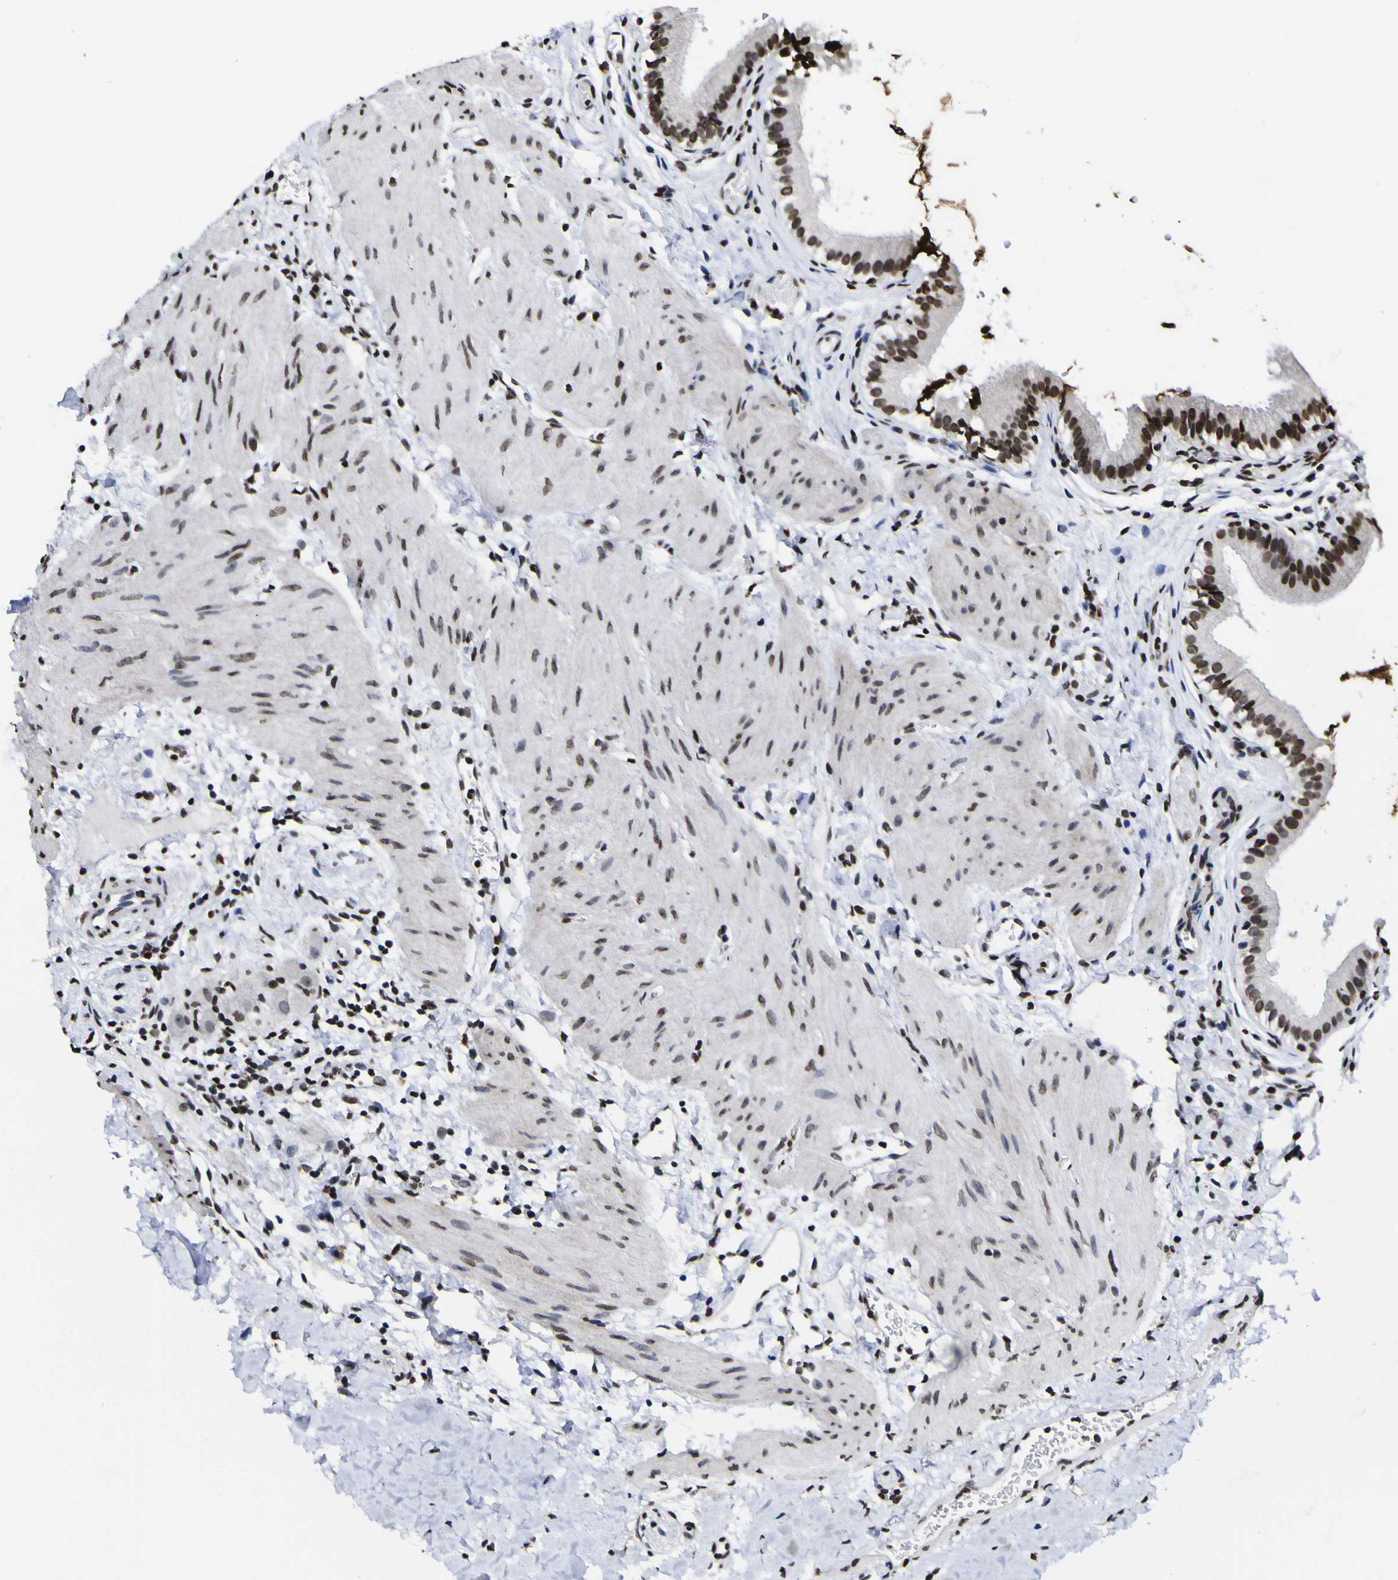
{"staining": {"intensity": "strong", "quantity": ">75%", "location": "nuclear"}, "tissue": "gallbladder", "cell_type": "Glandular cells", "image_type": "normal", "snomed": [{"axis": "morphology", "description": "Normal tissue, NOS"}, {"axis": "topography", "description": "Gallbladder"}], "caption": "Protein staining by immunohistochemistry exhibits strong nuclear positivity in about >75% of glandular cells in benign gallbladder. Using DAB (brown) and hematoxylin (blue) stains, captured at high magnification using brightfield microscopy.", "gene": "PIAS1", "patient": {"sex": "female", "age": 26}}